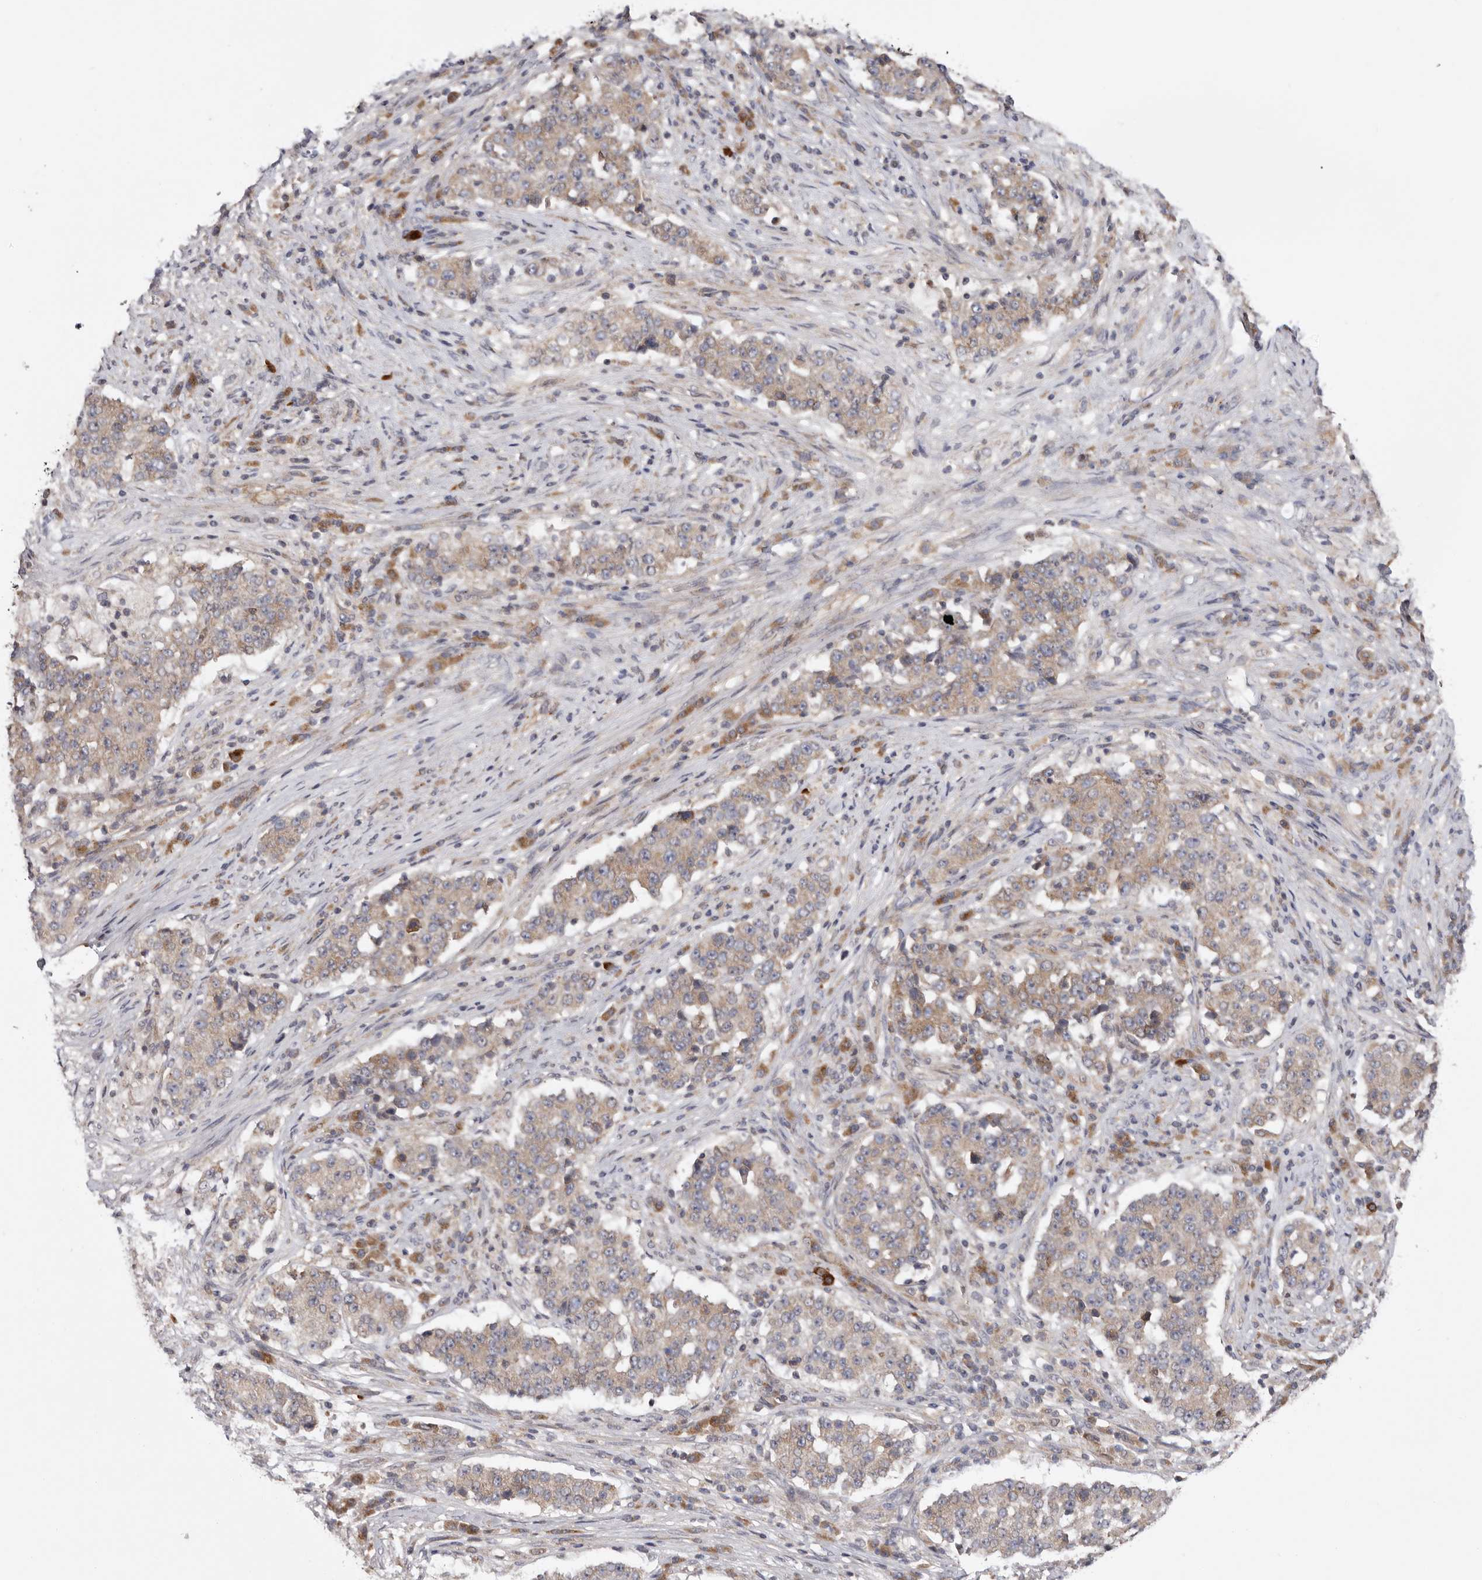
{"staining": {"intensity": "weak", "quantity": "25%-75%", "location": "cytoplasmic/membranous"}, "tissue": "stomach cancer", "cell_type": "Tumor cells", "image_type": "cancer", "snomed": [{"axis": "morphology", "description": "Adenocarcinoma, NOS"}, {"axis": "topography", "description": "Stomach"}], "caption": "Stomach cancer tissue reveals weak cytoplasmic/membranous expression in approximately 25%-75% of tumor cells", "gene": "TMUB1", "patient": {"sex": "male", "age": 59}}